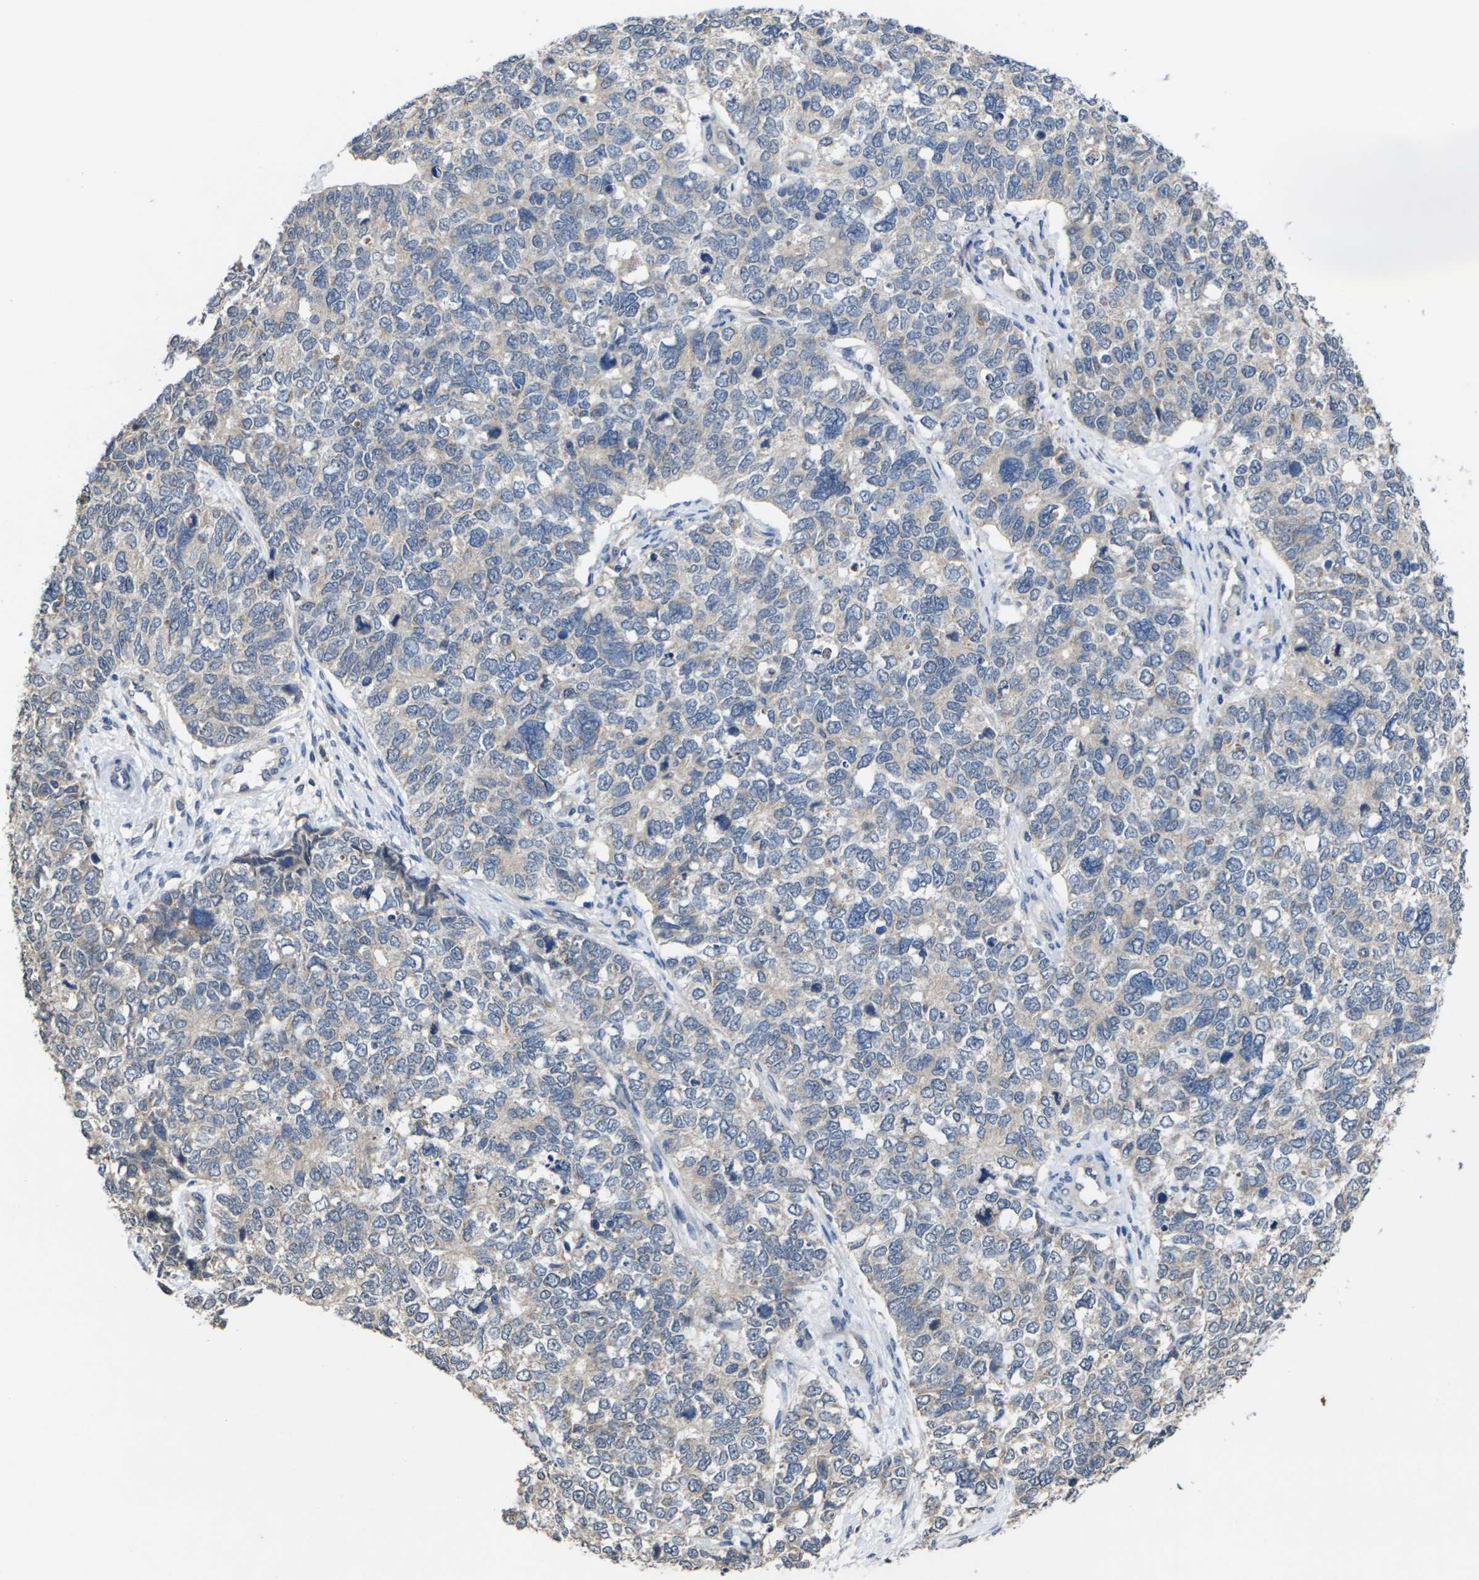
{"staining": {"intensity": "negative", "quantity": "none", "location": "none"}, "tissue": "cervical cancer", "cell_type": "Tumor cells", "image_type": "cancer", "snomed": [{"axis": "morphology", "description": "Squamous cell carcinoma, NOS"}, {"axis": "topography", "description": "Cervix"}], "caption": "Tumor cells are negative for brown protein staining in cervical cancer.", "gene": "SLC2A2", "patient": {"sex": "female", "age": 63}}